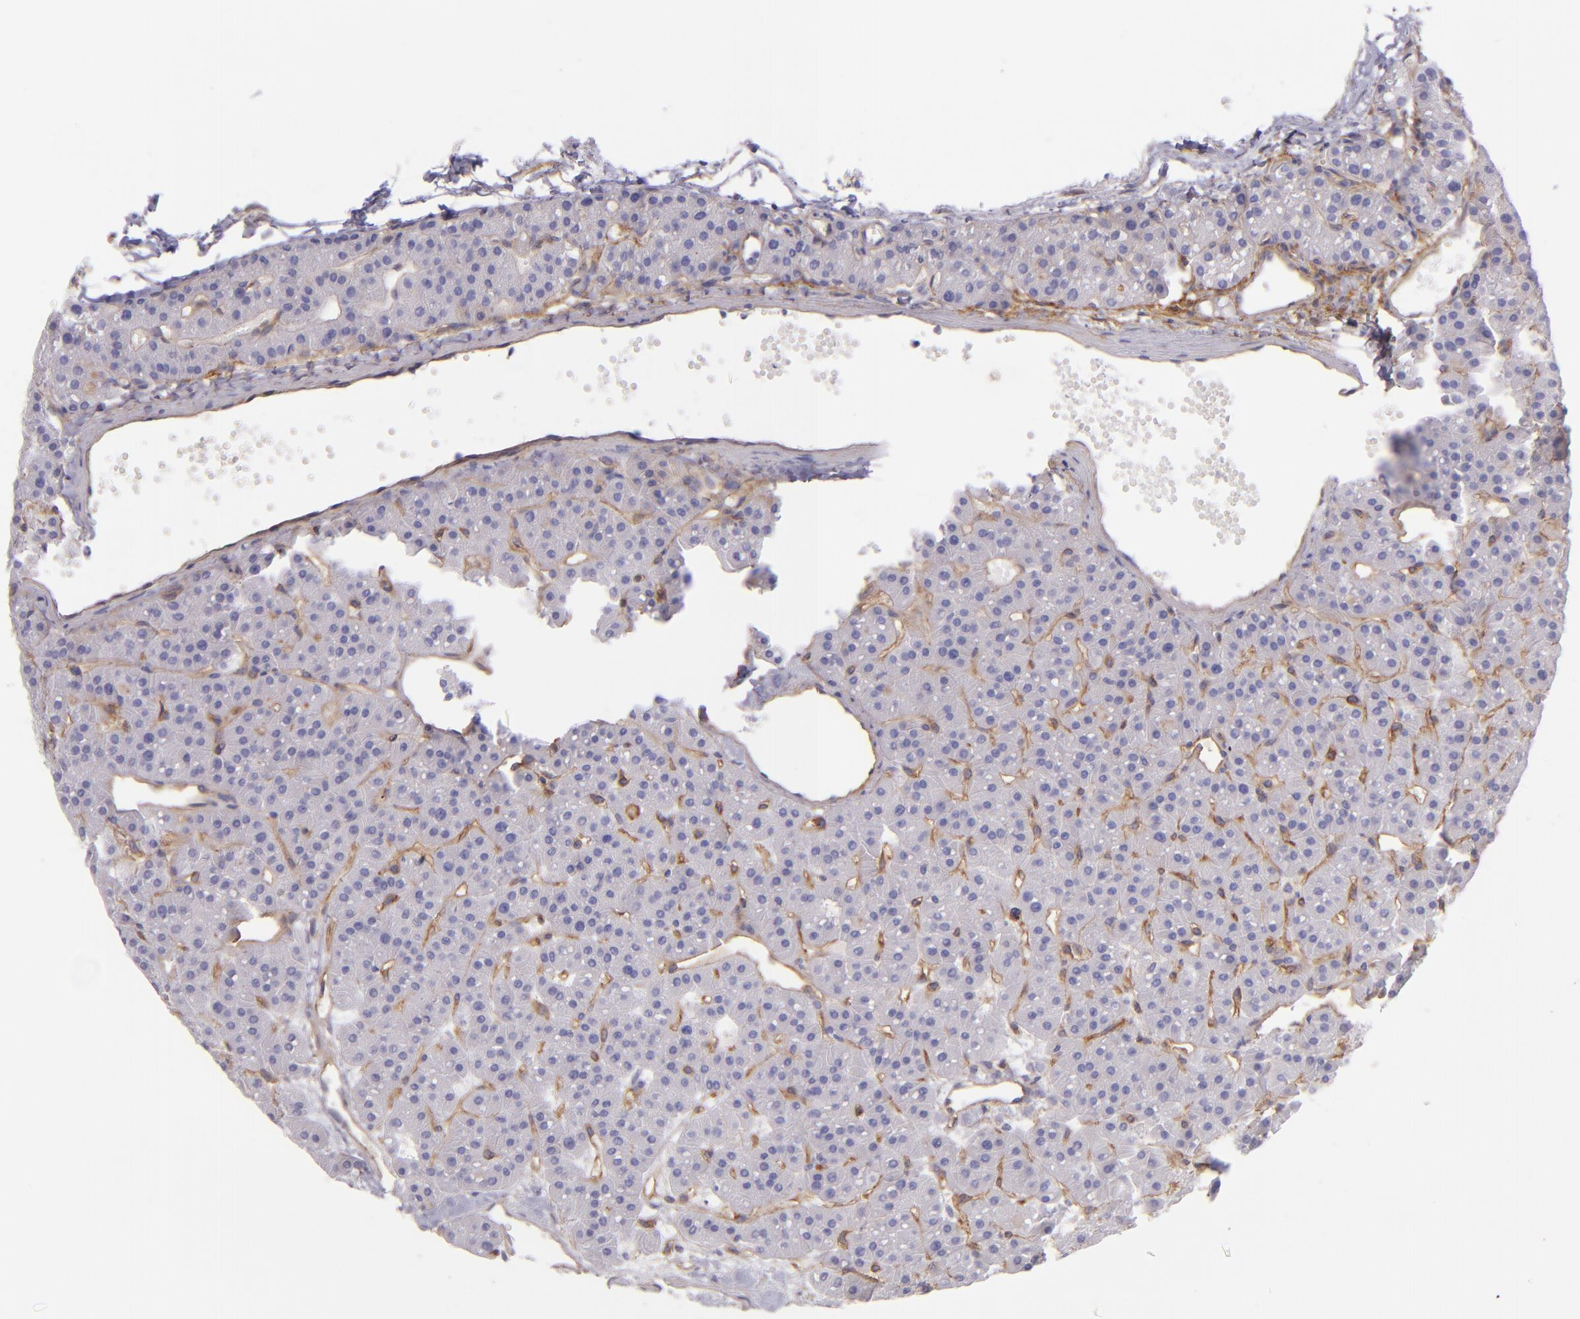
{"staining": {"intensity": "negative", "quantity": "none", "location": "none"}, "tissue": "parathyroid gland", "cell_type": "Glandular cells", "image_type": "normal", "snomed": [{"axis": "morphology", "description": "Normal tissue, NOS"}, {"axis": "topography", "description": "Parathyroid gland"}], "caption": "Human parathyroid gland stained for a protein using immunohistochemistry demonstrates no staining in glandular cells.", "gene": "CD81", "patient": {"sex": "female", "age": 76}}